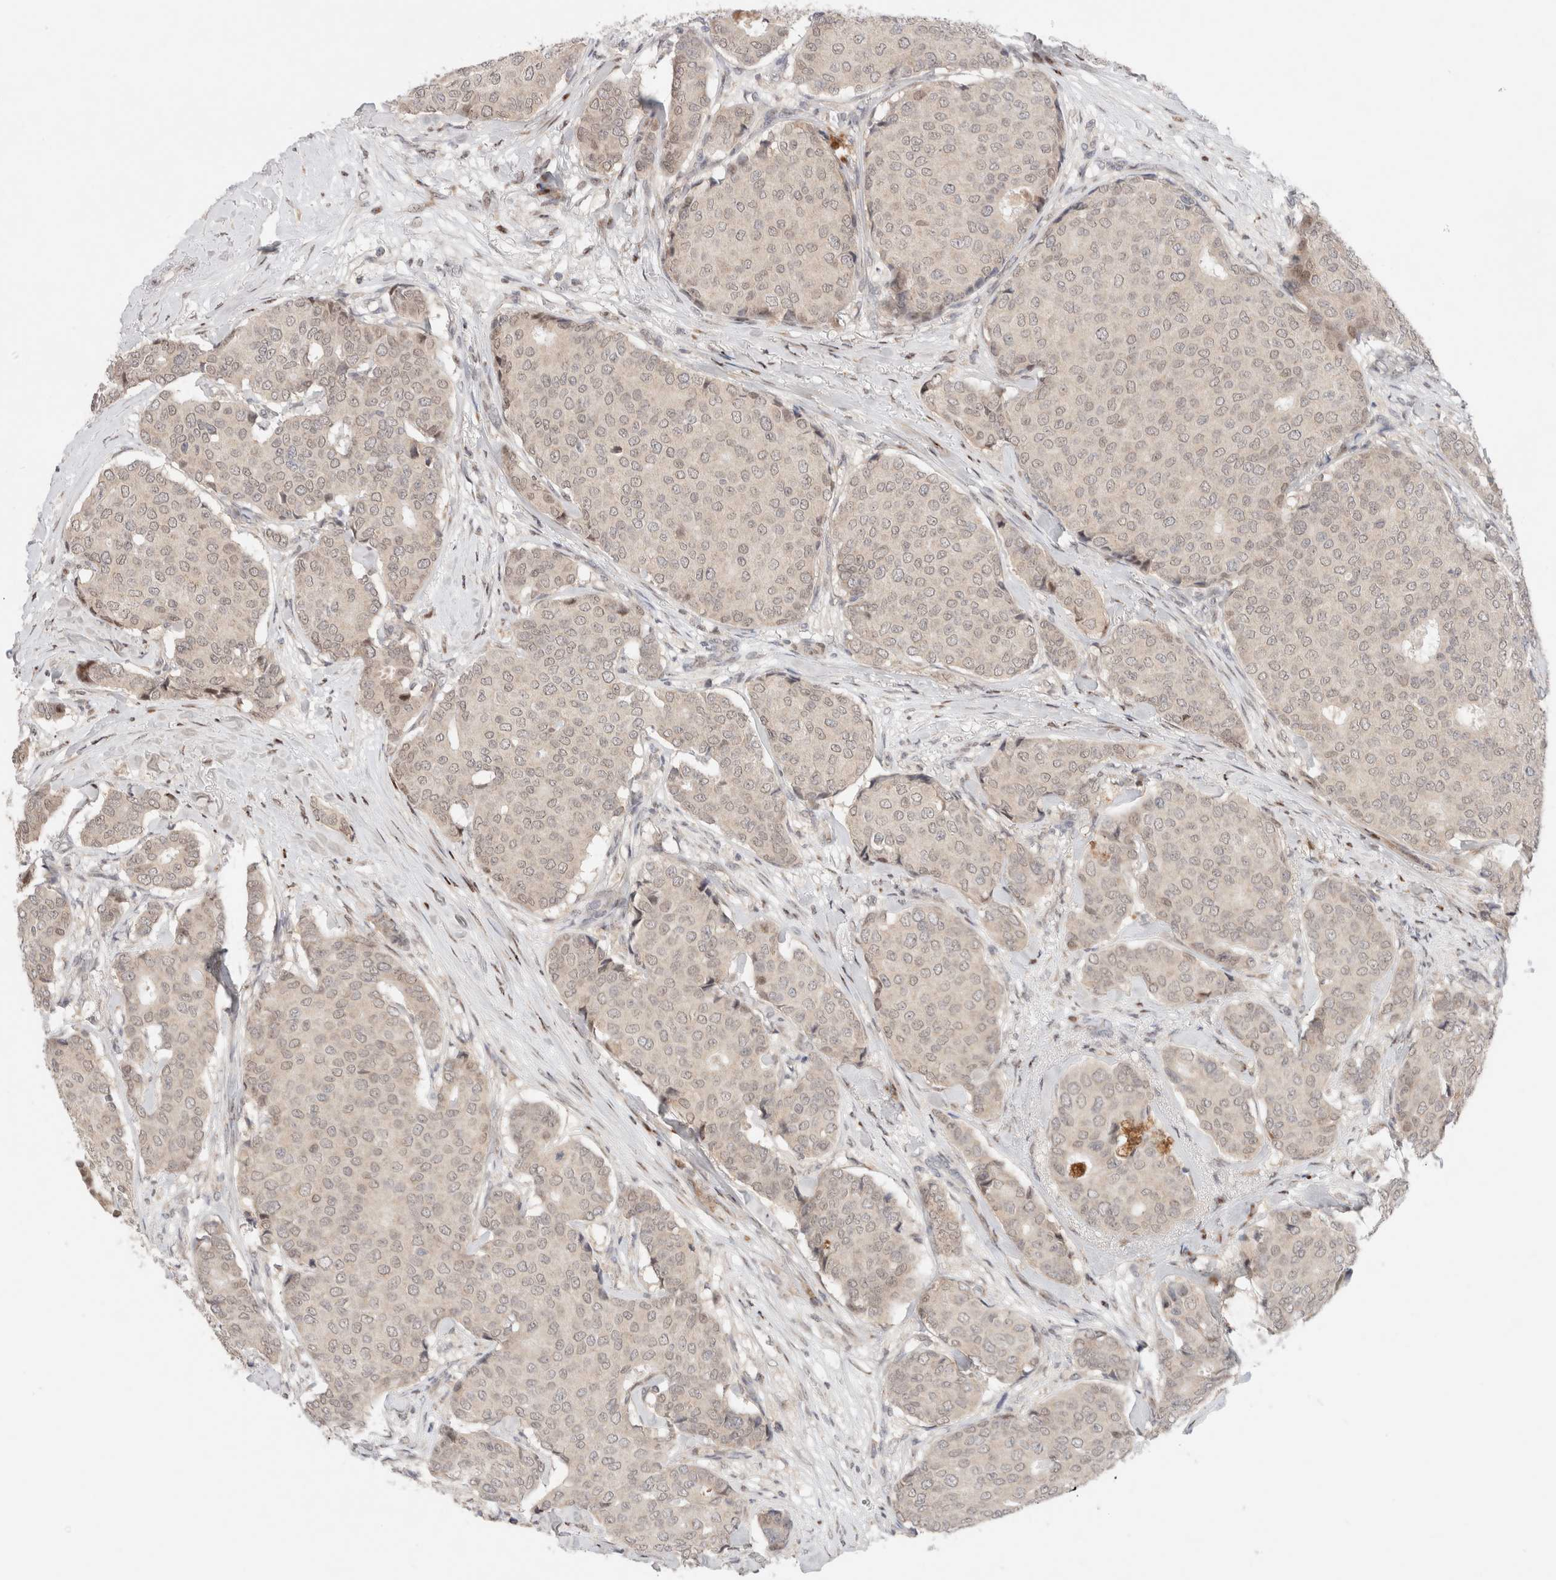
{"staining": {"intensity": "negative", "quantity": "none", "location": "none"}, "tissue": "breast cancer", "cell_type": "Tumor cells", "image_type": "cancer", "snomed": [{"axis": "morphology", "description": "Duct carcinoma"}, {"axis": "topography", "description": "Breast"}], "caption": "Breast invasive ductal carcinoma was stained to show a protein in brown. There is no significant positivity in tumor cells.", "gene": "ERI3", "patient": {"sex": "female", "age": 75}}